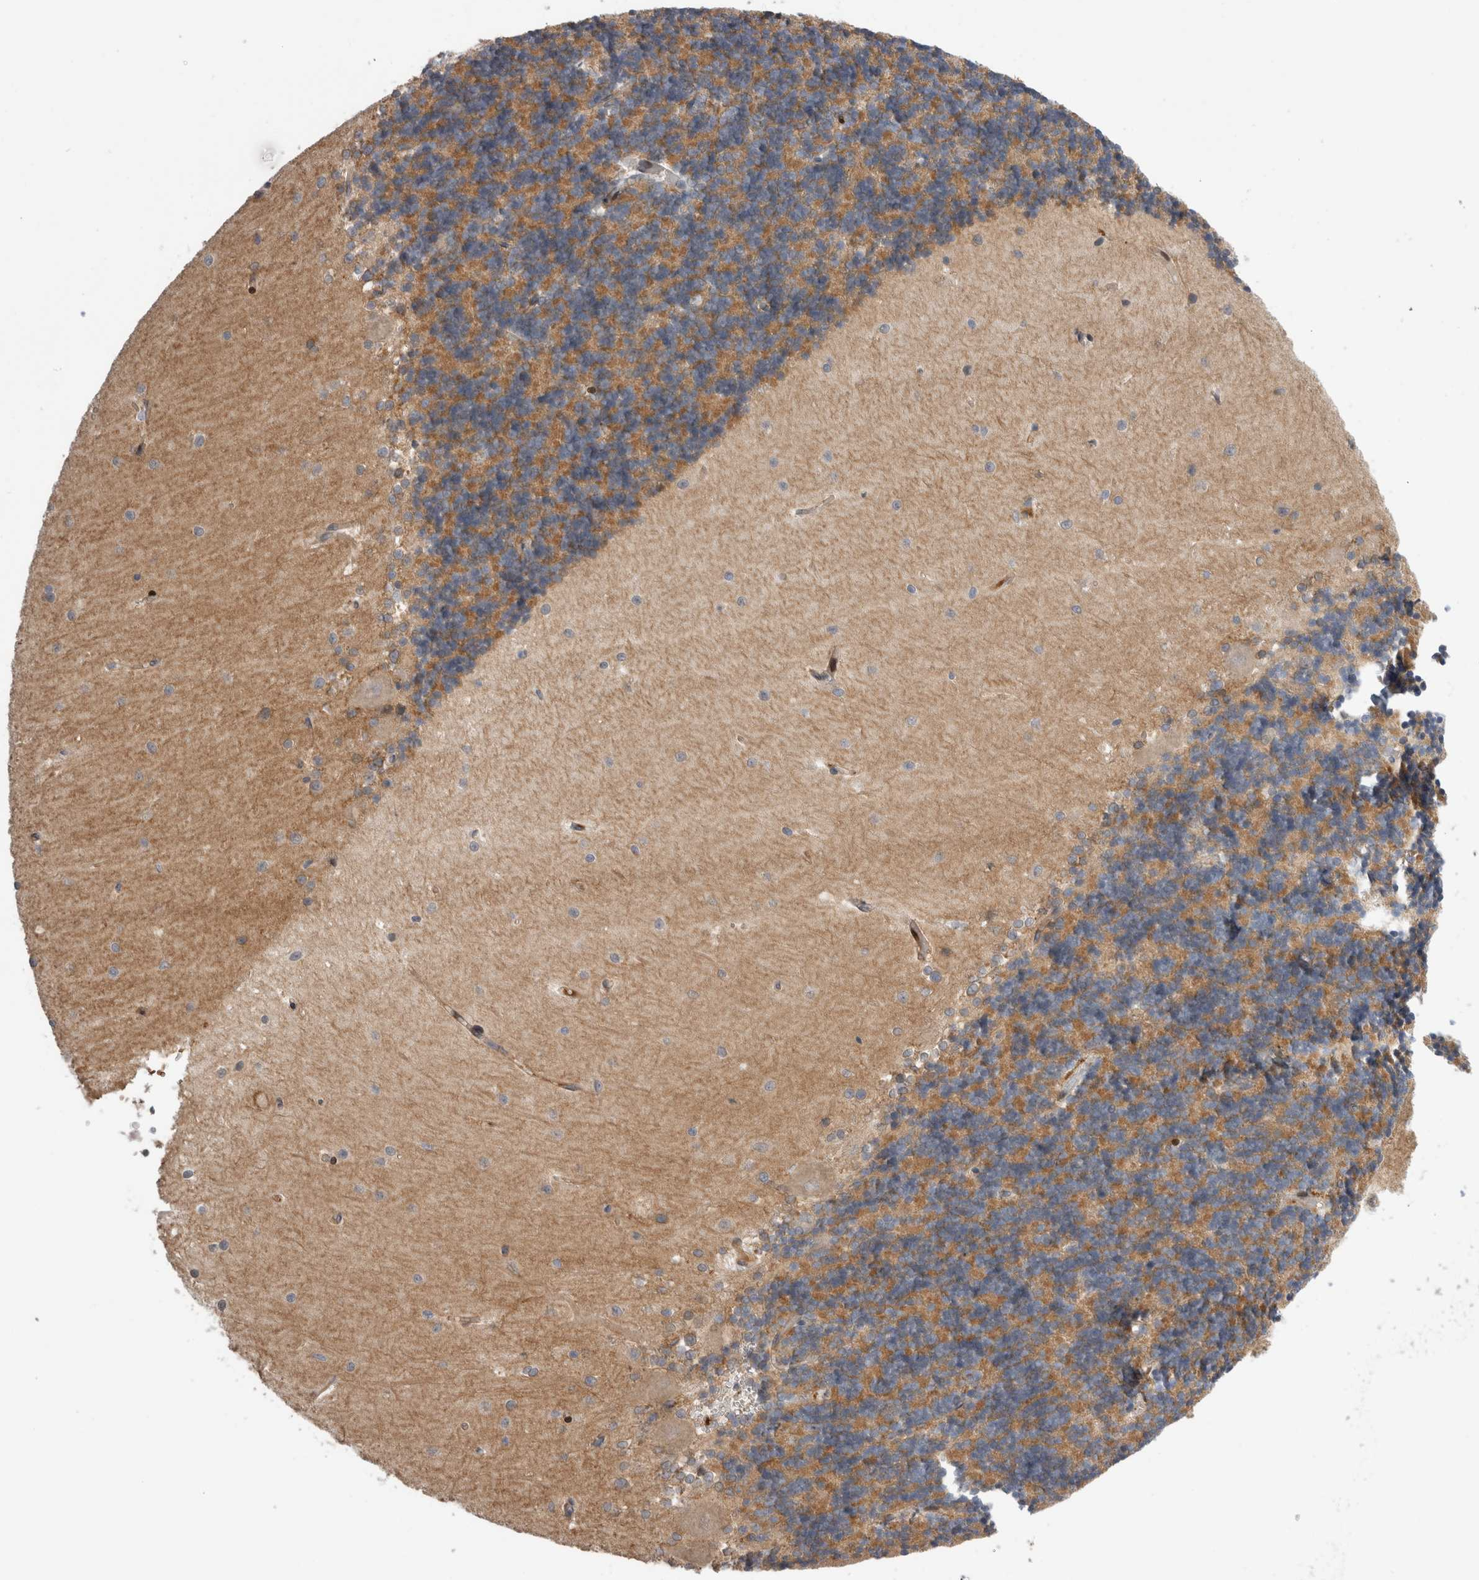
{"staining": {"intensity": "moderate", "quantity": ">75%", "location": "cytoplasmic/membranous"}, "tissue": "cerebellum", "cell_type": "Cells in granular layer", "image_type": "normal", "snomed": [{"axis": "morphology", "description": "Normal tissue, NOS"}, {"axis": "topography", "description": "Cerebellum"}], "caption": "A histopathology image of human cerebellum stained for a protein exhibits moderate cytoplasmic/membranous brown staining in cells in granular layer. Using DAB (3,3'-diaminobenzidine) (brown) and hematoxylin (blue) stains, captured at high magnification using brightfield microscopy.", "gene": "DMTN", "patient": {"sex": "male", "age": 37}}